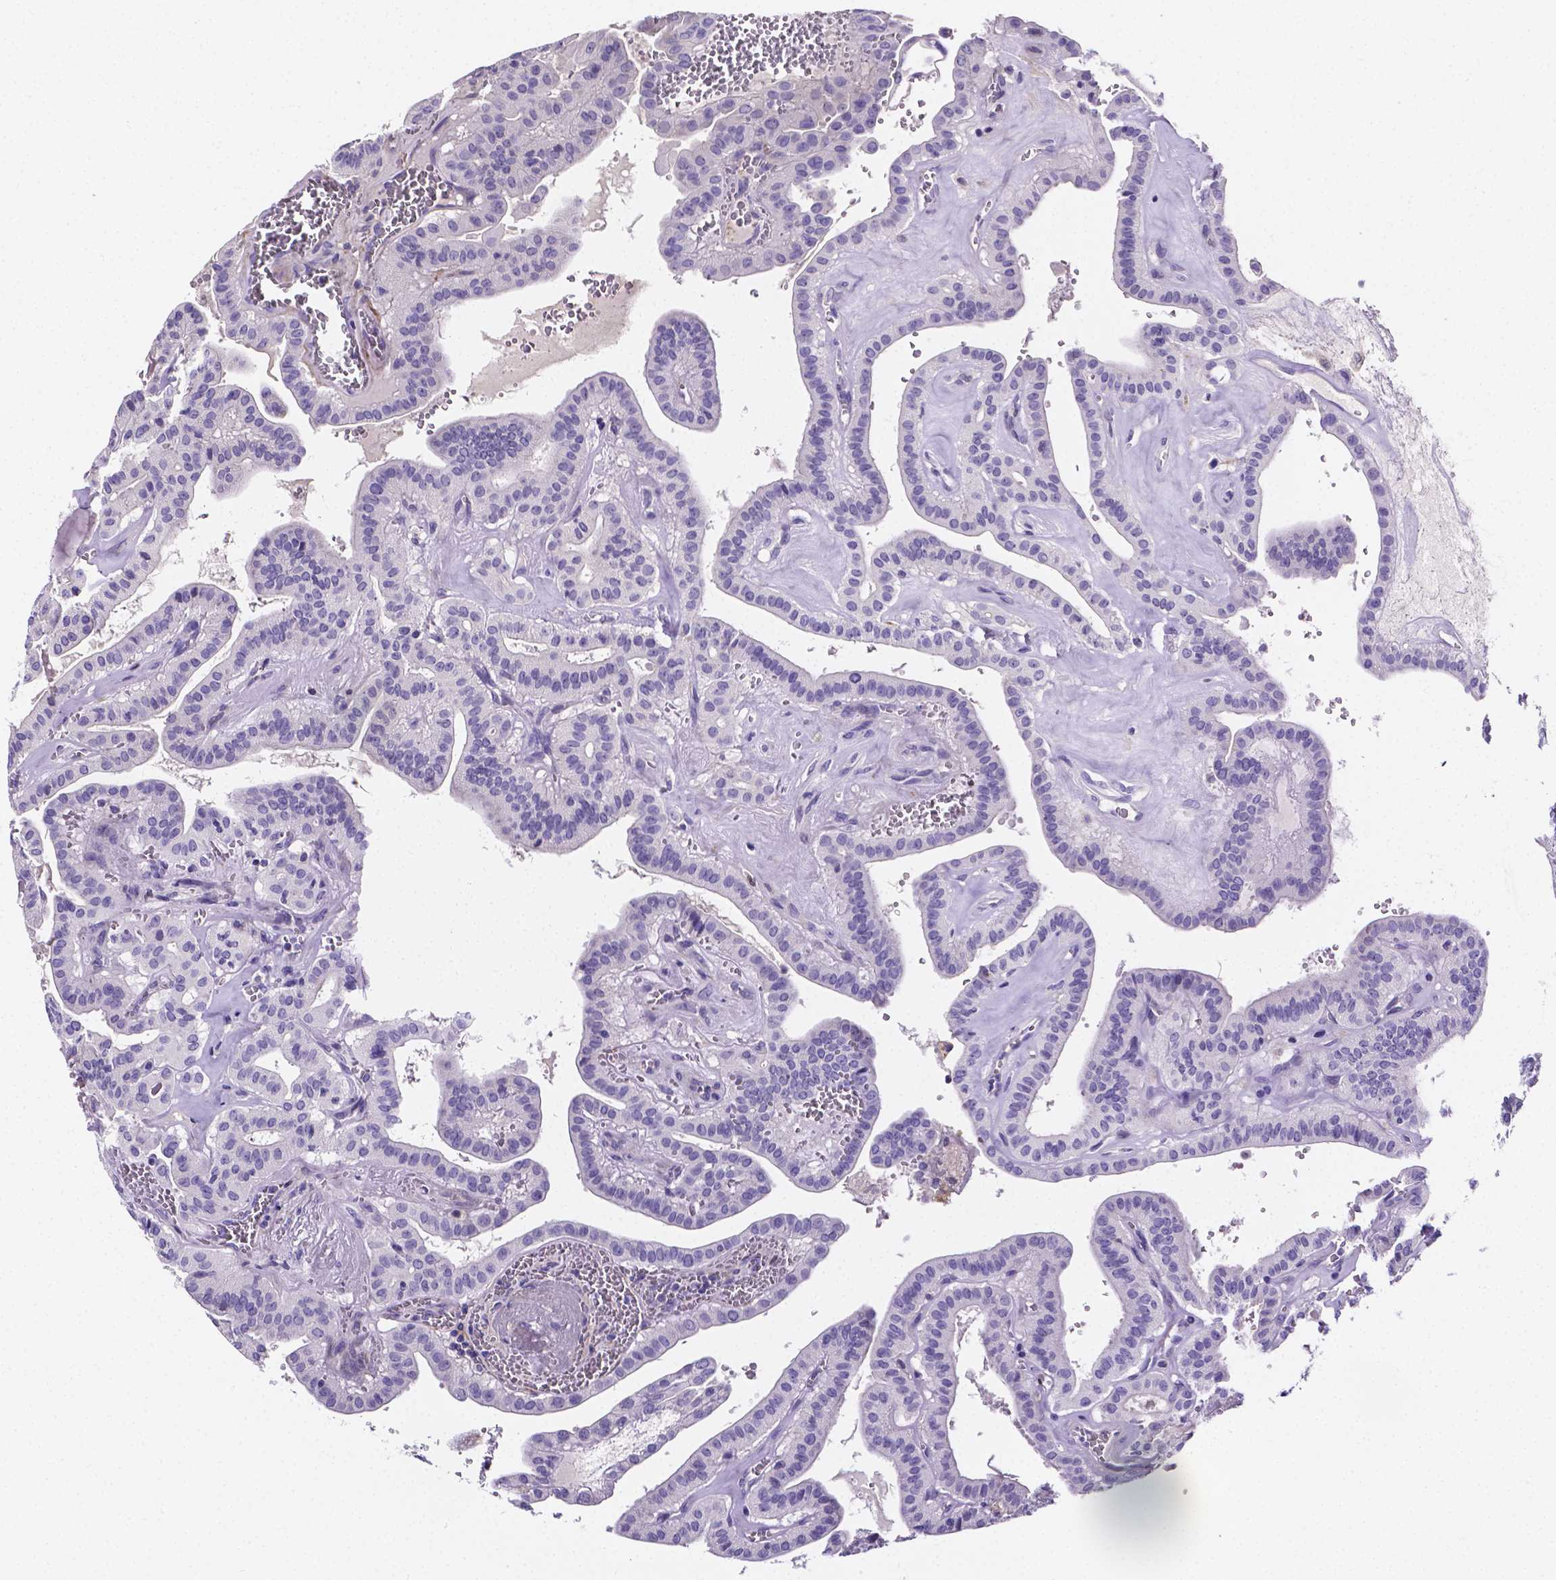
{"staining": {"intensity": "negative", "quantity": "none", "location": "none"}, "tissue": "thyroid cancer", "cell_type": "Tumor cells", "image_type": "cancer", "snomed": [{"axis": "morphology", "description": "Papillary adenocarcinoma, NOS"}, {"axis": "topography", "description": "Thyroid gland"}], "caption": "A high-resolution photomicrograph shows immunohistochemistry staining of papillary adenocarcinoma (thyroid), which shows no significant staining in tumor cells.", "gene": "NRGN", "patient": {"sex": "male", "age": 52}}